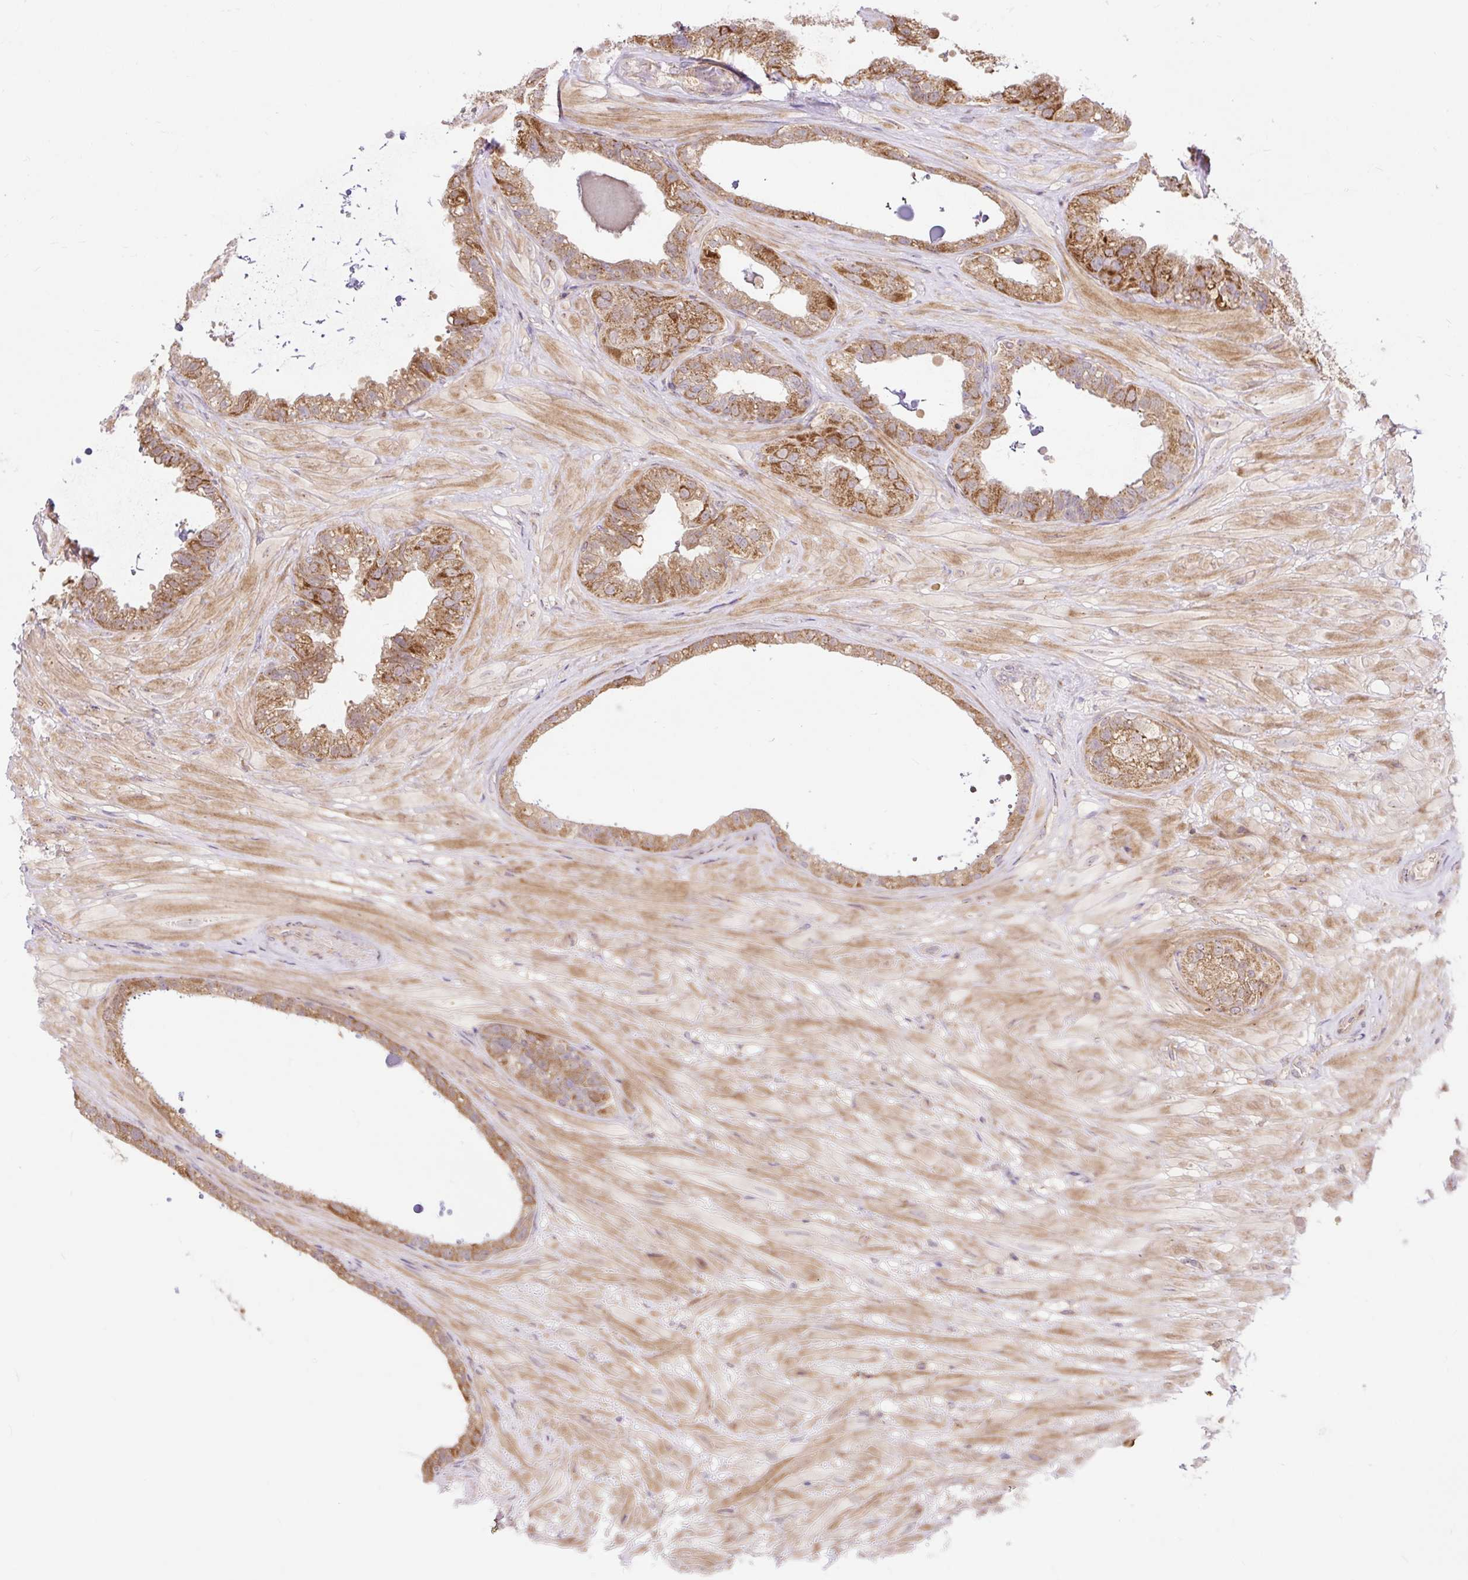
{"staining": {"intensity": "moderate", "quantity": ">75%", "location": "cytoplasmic/membranous"}, "tissue": "seminal vesicle", "cell_type": "Glandular cells", "image_type": "normal", "snomed": [{"axis": "morphology", "description": "Normal tissue, NOS"}, {"axis": "topography", "description": "Seminal veicle"}, {"axis": "topography", "description": "Peripheral nerve tissue"}], "caption": "The immunohistochemical stain labels moderate cytoplasmic/membranous expression in glandular cells of unremarkable seminal vesicle. The staining was performed using DAB to visualize the protein expression in brown, while the nuclei were stained in blue with hematoxylin (Magnification: 20x).", "gene": "TRIAP1", "patient": {"sex": "male", "age": 76}}